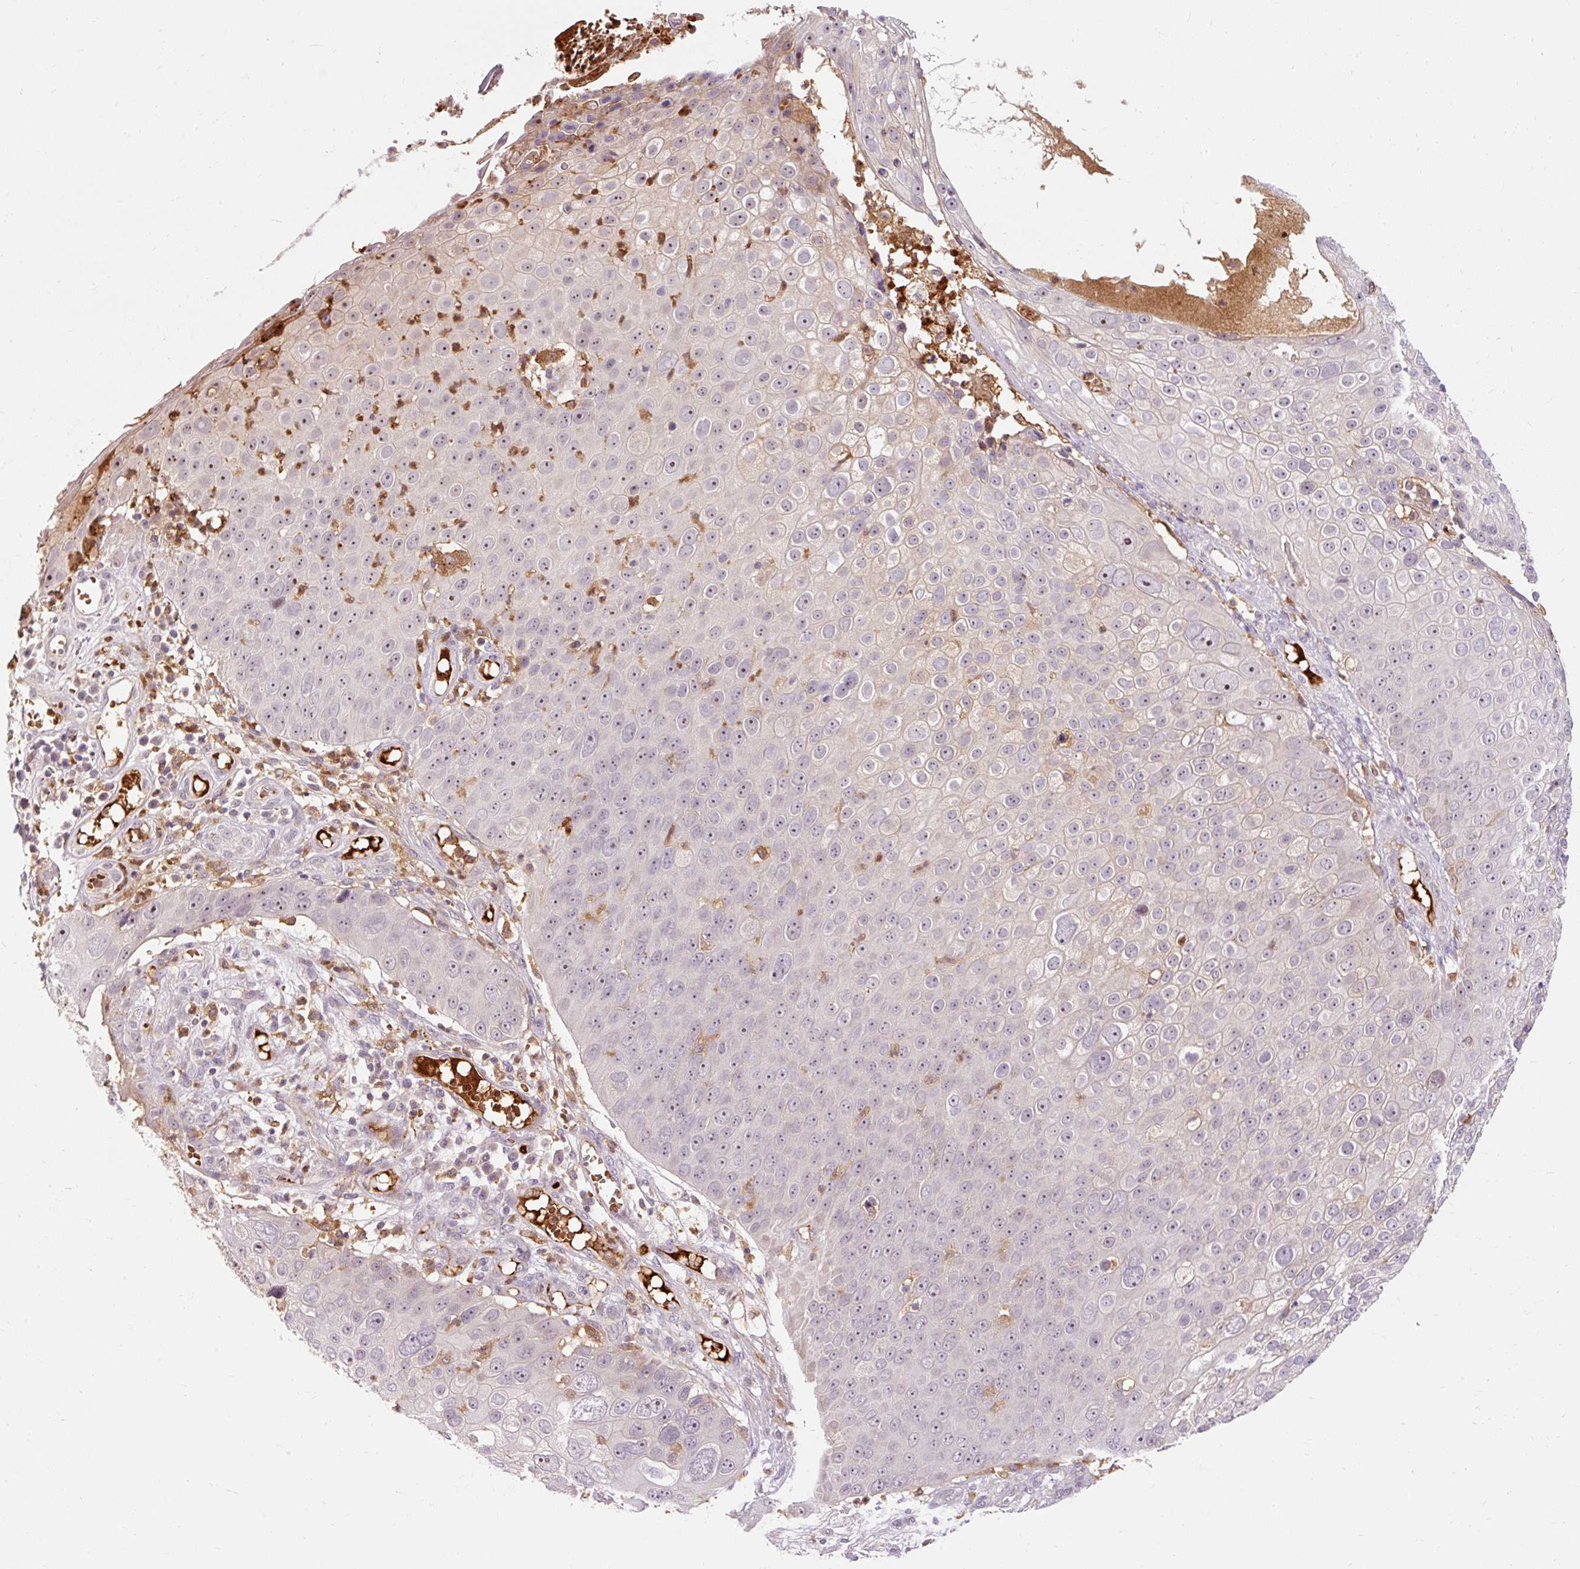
{"staining": {"intensity": "moderate", "quantity": "<25%", "location": "nuclear"}, "tissue": "skin cancer", "cell_type": "Tumor cells", "image_type": "cancer", "snomed": [{"axis": "morphology", "description": "Squamous cell carcinoma, NOS"}, {"axis": "topography", "description": "Skin"}], "caption": "Squamous cell carcinoma (skin) tissue shows moderate nuclear positivity in about <25% of tumor cells, visualized by immunohistochemistry. (IHC, brightfield microscopy, high magnification).", "gene": "CEBPZ", "patient": {"sex": "male", "age": 71}}